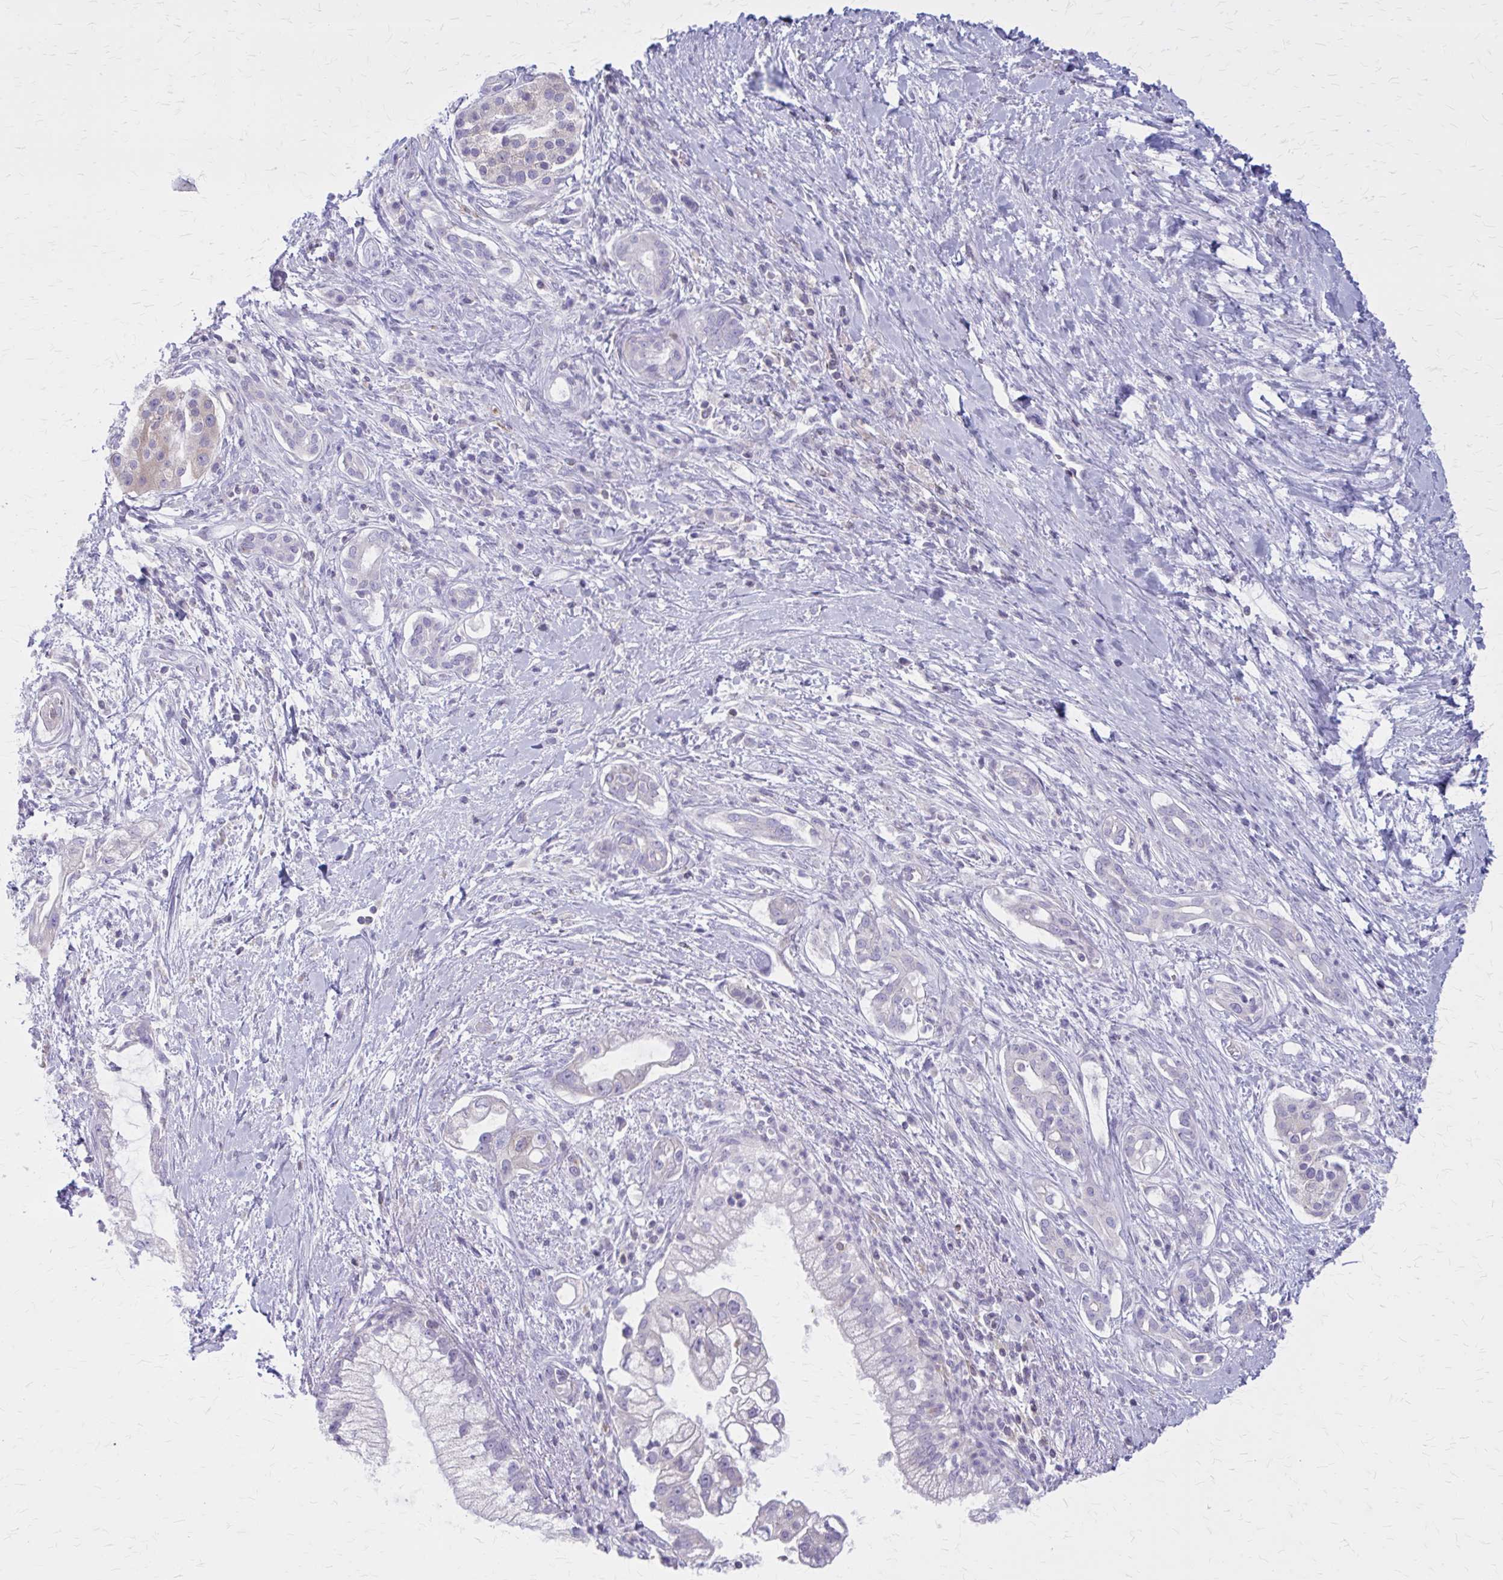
{"staining": {"intensity": "negative", "quantity": "none", "location": "none"}, "tissue": "pancreatic cancer", "cell_type": "Tumor cells", "image_type": "cancer", "snomed": [{"axis": "morphology", "description": "Adenocarcinoma, NOS"}, {"axis": "topography", "description": "Pancreas"}], "caption": "Pancreatic adenocarcinoma stained for a protein using immunohistochemistry reveals no expression tumor cells.", "gene": "PITPNM1", "patient": {"sex": "male", "age": 70}}